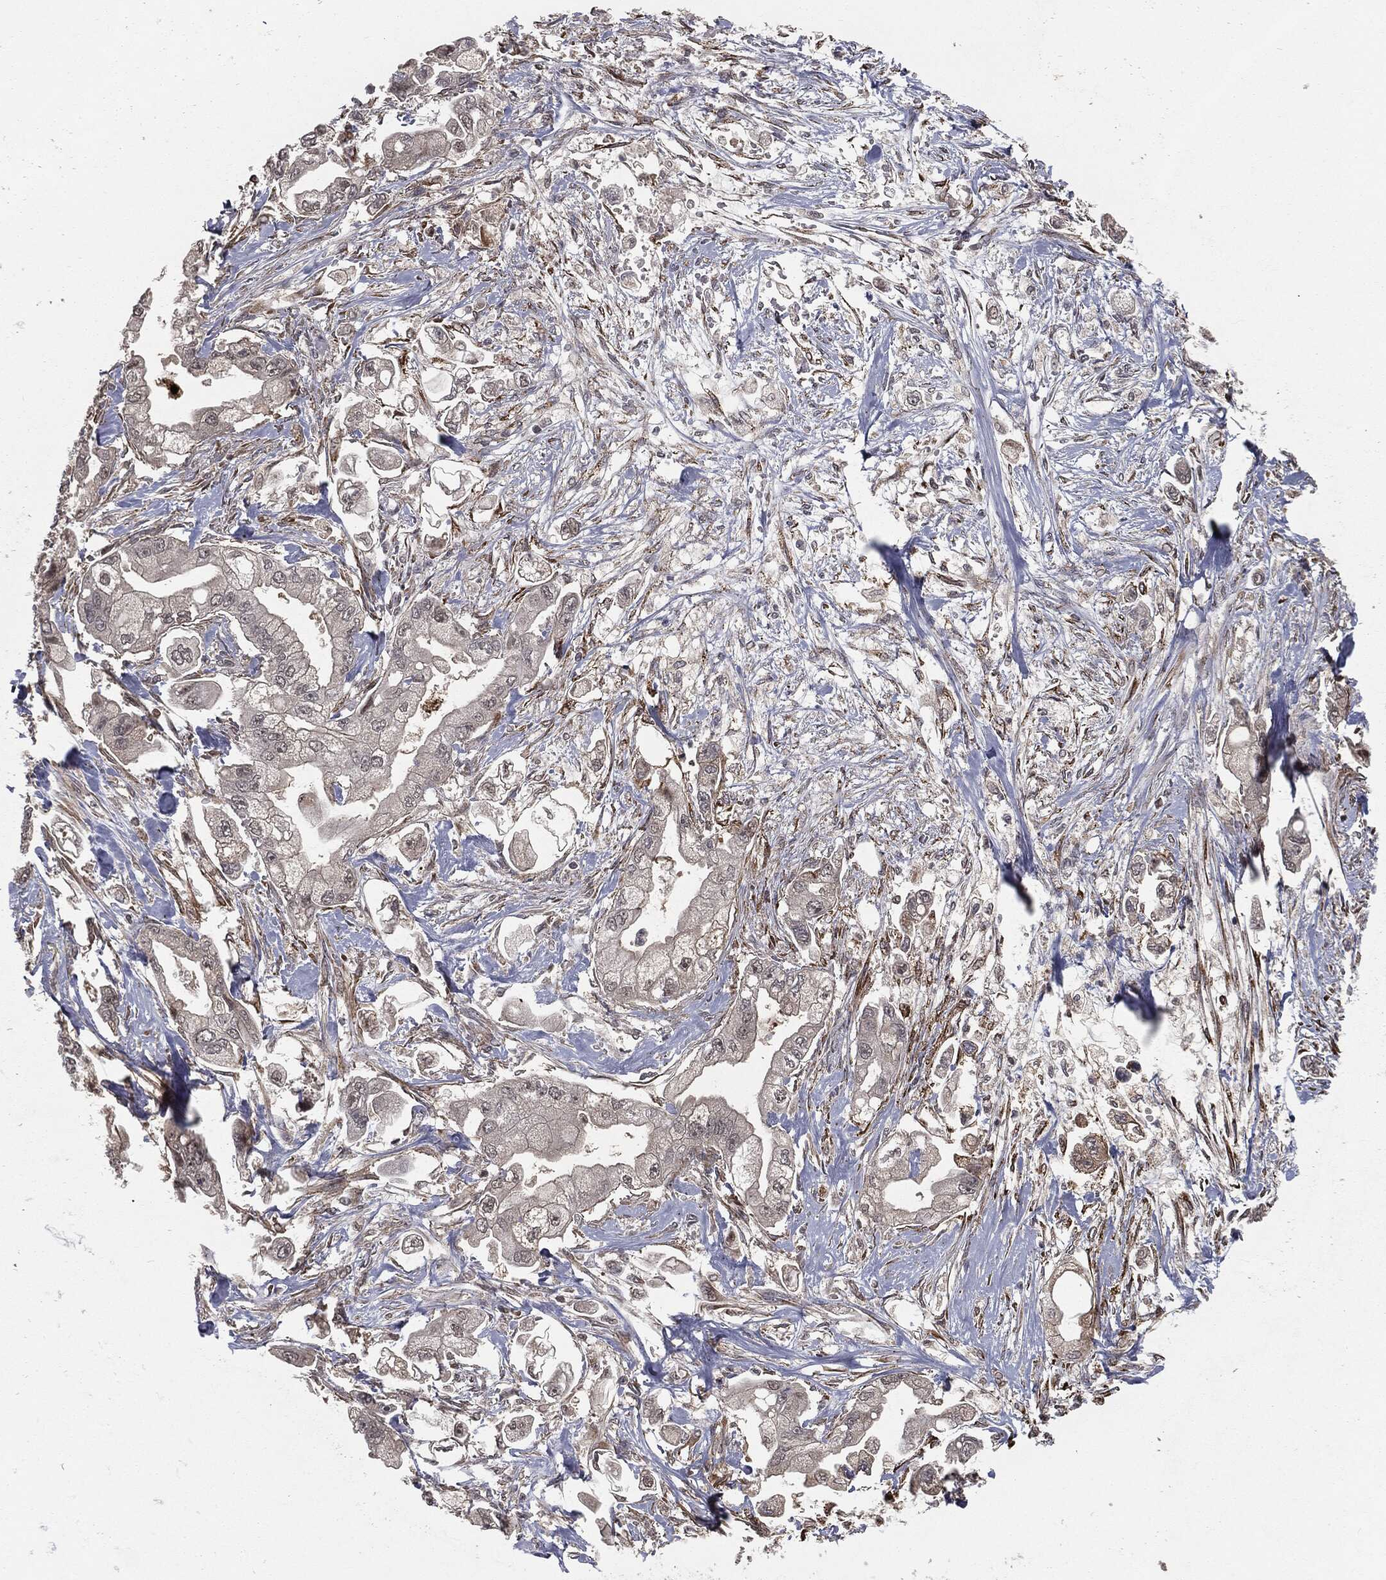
{"staining": {"intensity": "negative", "quantity": "none", "location": "none"}, "tissue": "stomach cancer", "cell_type": "Tumor cells", "image_type": "cancer", "snomed": [{"axis": "morphology", "description": "Adenocarcinoma, NOS"}, {"axis": "topography", "description": "Stomach"}], "caption": "Tumor cells show no significant staining in stomach adenocarcinoma.", "gene": "FBXO7", "patient": {"sex": "male", "age": 62}}